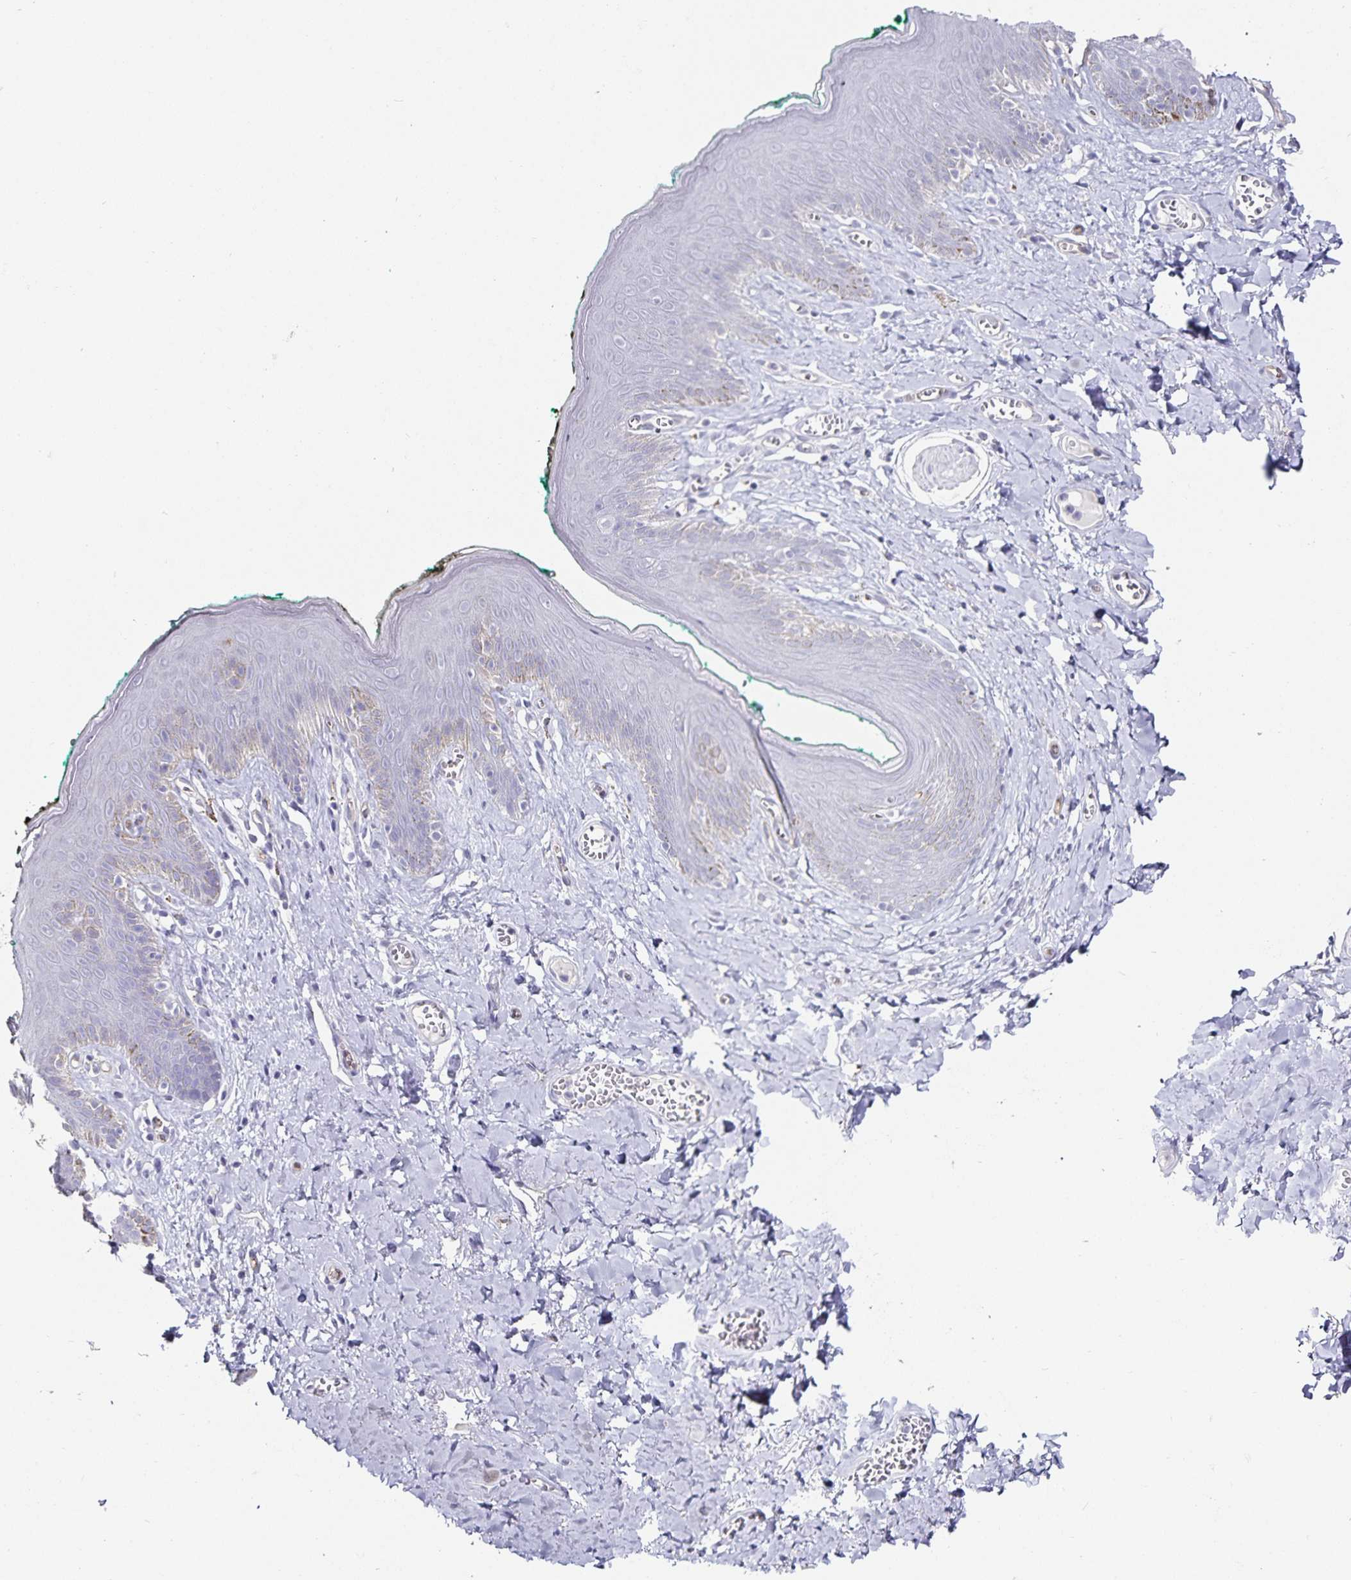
{"staining": {"intensity": "negative", "quantity": "none", "location": "none"}, "tissue": "skin", "cell_type": "Epidermal cells", "image_type": "normal", "snomed": [{"axis": "morphology", "description": "Normal tissue, NOS"}, {"axis": "topography", "description": "Vulva"}, {"axis": "topography", "description": "Peripheral nerve tissue"}], "caption": "Skin stained for a protein using IHC displays no positivity epidermal cells.", "gene": "PODXL", "patient": {"sex": "female", "age": 66}}